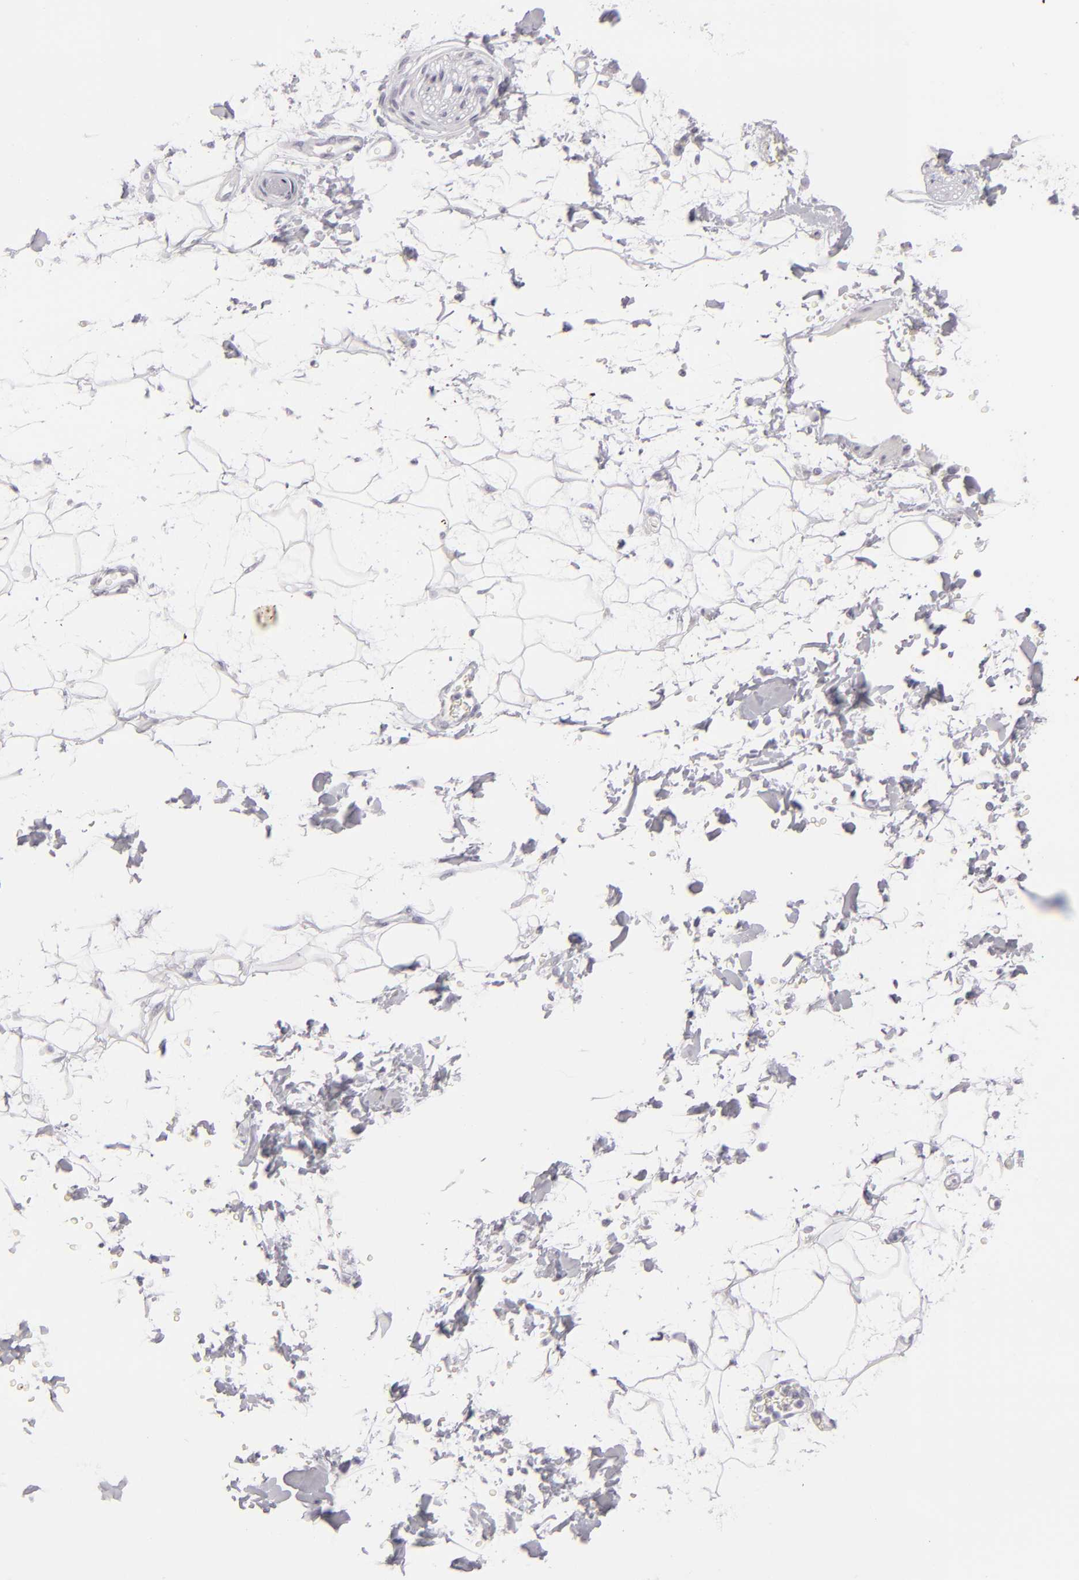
{"staining": {"intensity": "negative", "quantity": "none", "location": "none"}, "tissue": "adipose tissue", "cell_type": "Adipocytes", "image_type": "normal", "snomed": [{"axis": "morphology", "description": "Normal tissue, NOS"}, {"axis": "topography", "description": "Soft tissue"}], "caption": "Immunohistochemistry image of normal human adipose tissue stained for a protein (brown), which exhibits no expression in adipocytes. (DAB (3,3'-diaminobenzidine) IHC visualized using brightfield microscopy, high magnification).", "gene": "KRT1", "patient": {"sex": "male", "age": 72}}